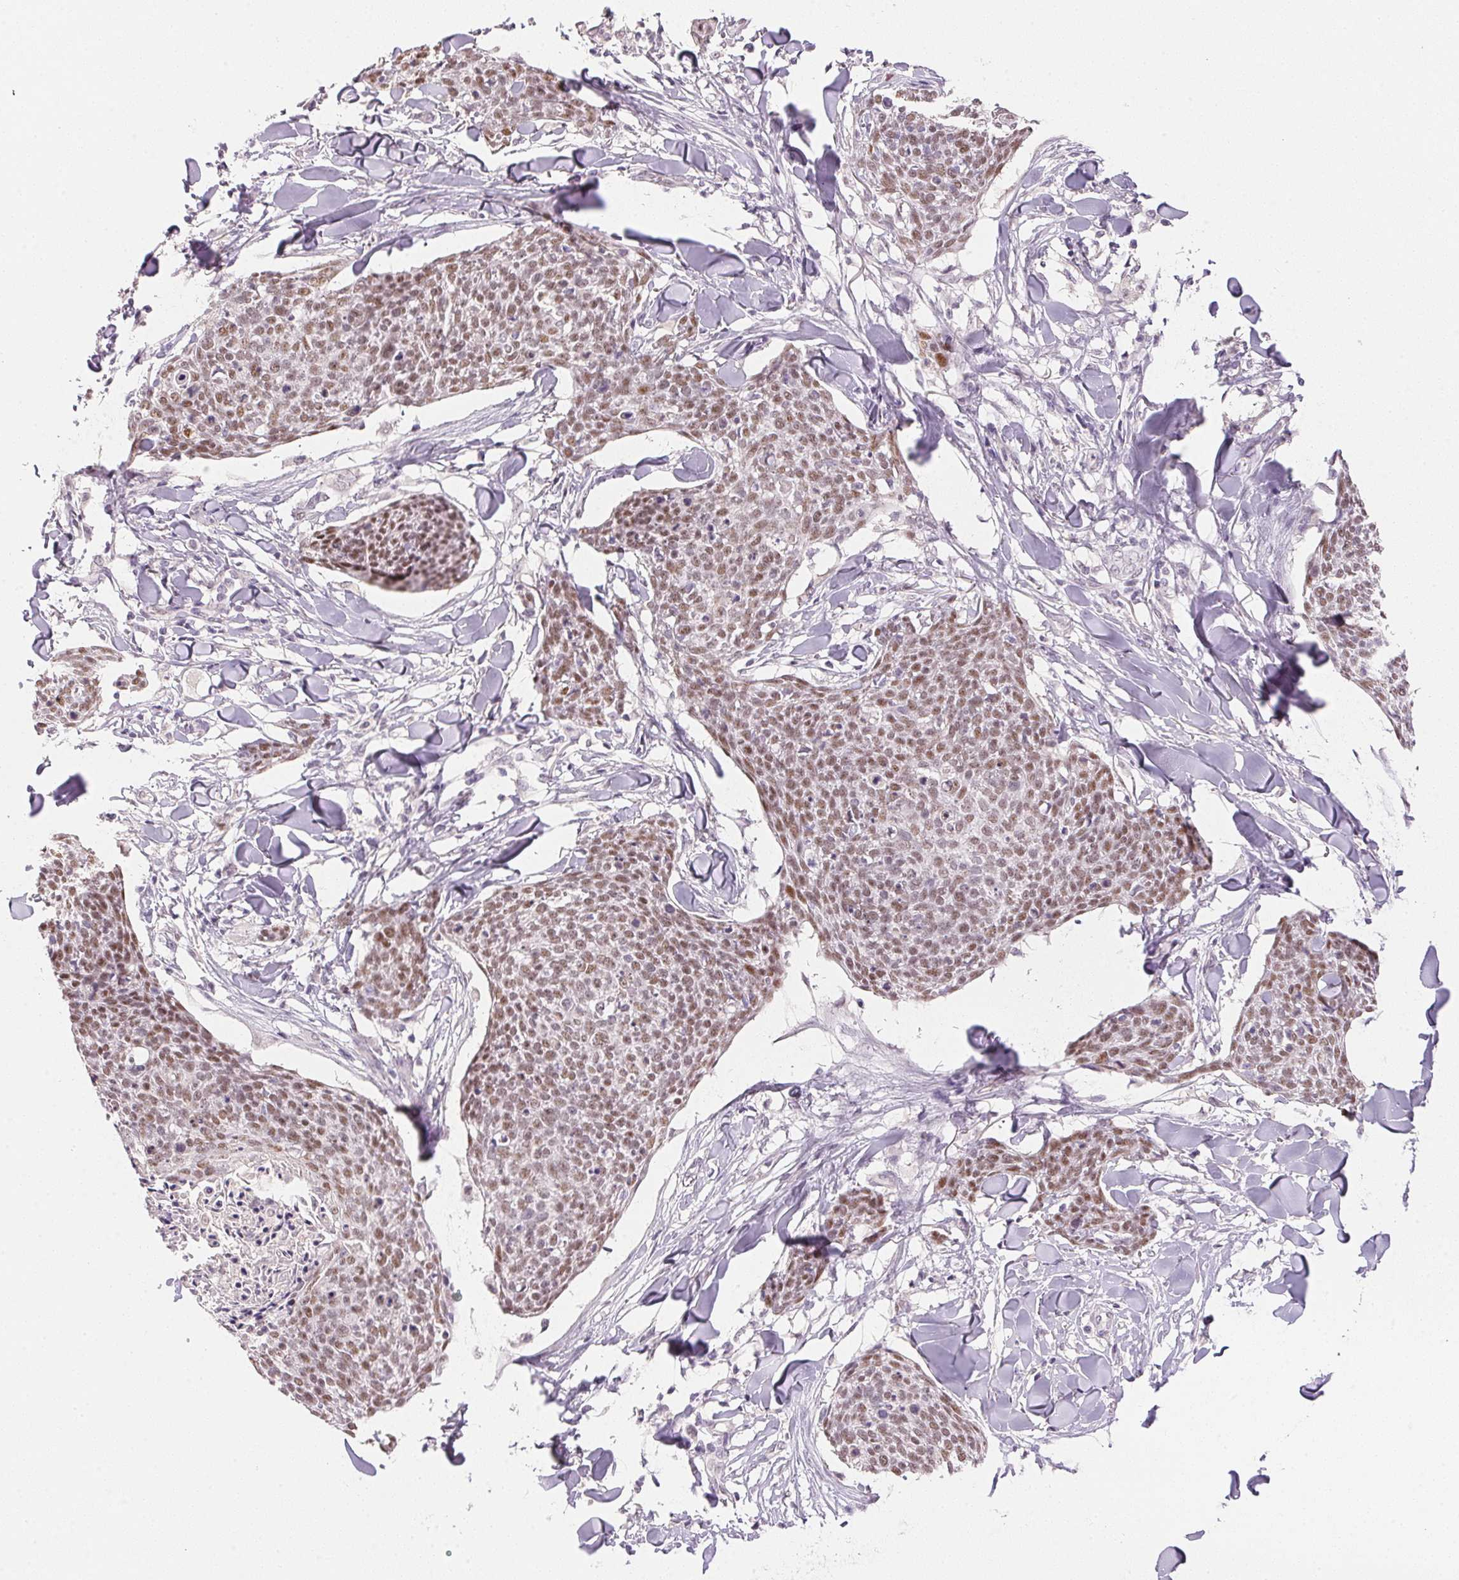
{"staining": {"intensity": "moderate", "quantity": ">75%", "location": "nuclear"}, "tissue": "skin cancer", "cell_type": "Tumor cells", "image_type": "cancer", "snomed": [{"axis": "morphology", "description": "Squamous cell carcinoma, NOS"}, {"axis": "topography", "description": "Skin"}, {"axis": "topography", "description": "Vulva"}], "caption": "IHC of squamous cell carcinoma (skin) exhibits medium levels of moderate nuclear positivity in about >75% of tumor cells.", "gene": "POLR3G", "patient": {"sex": "female", "age": 75}}